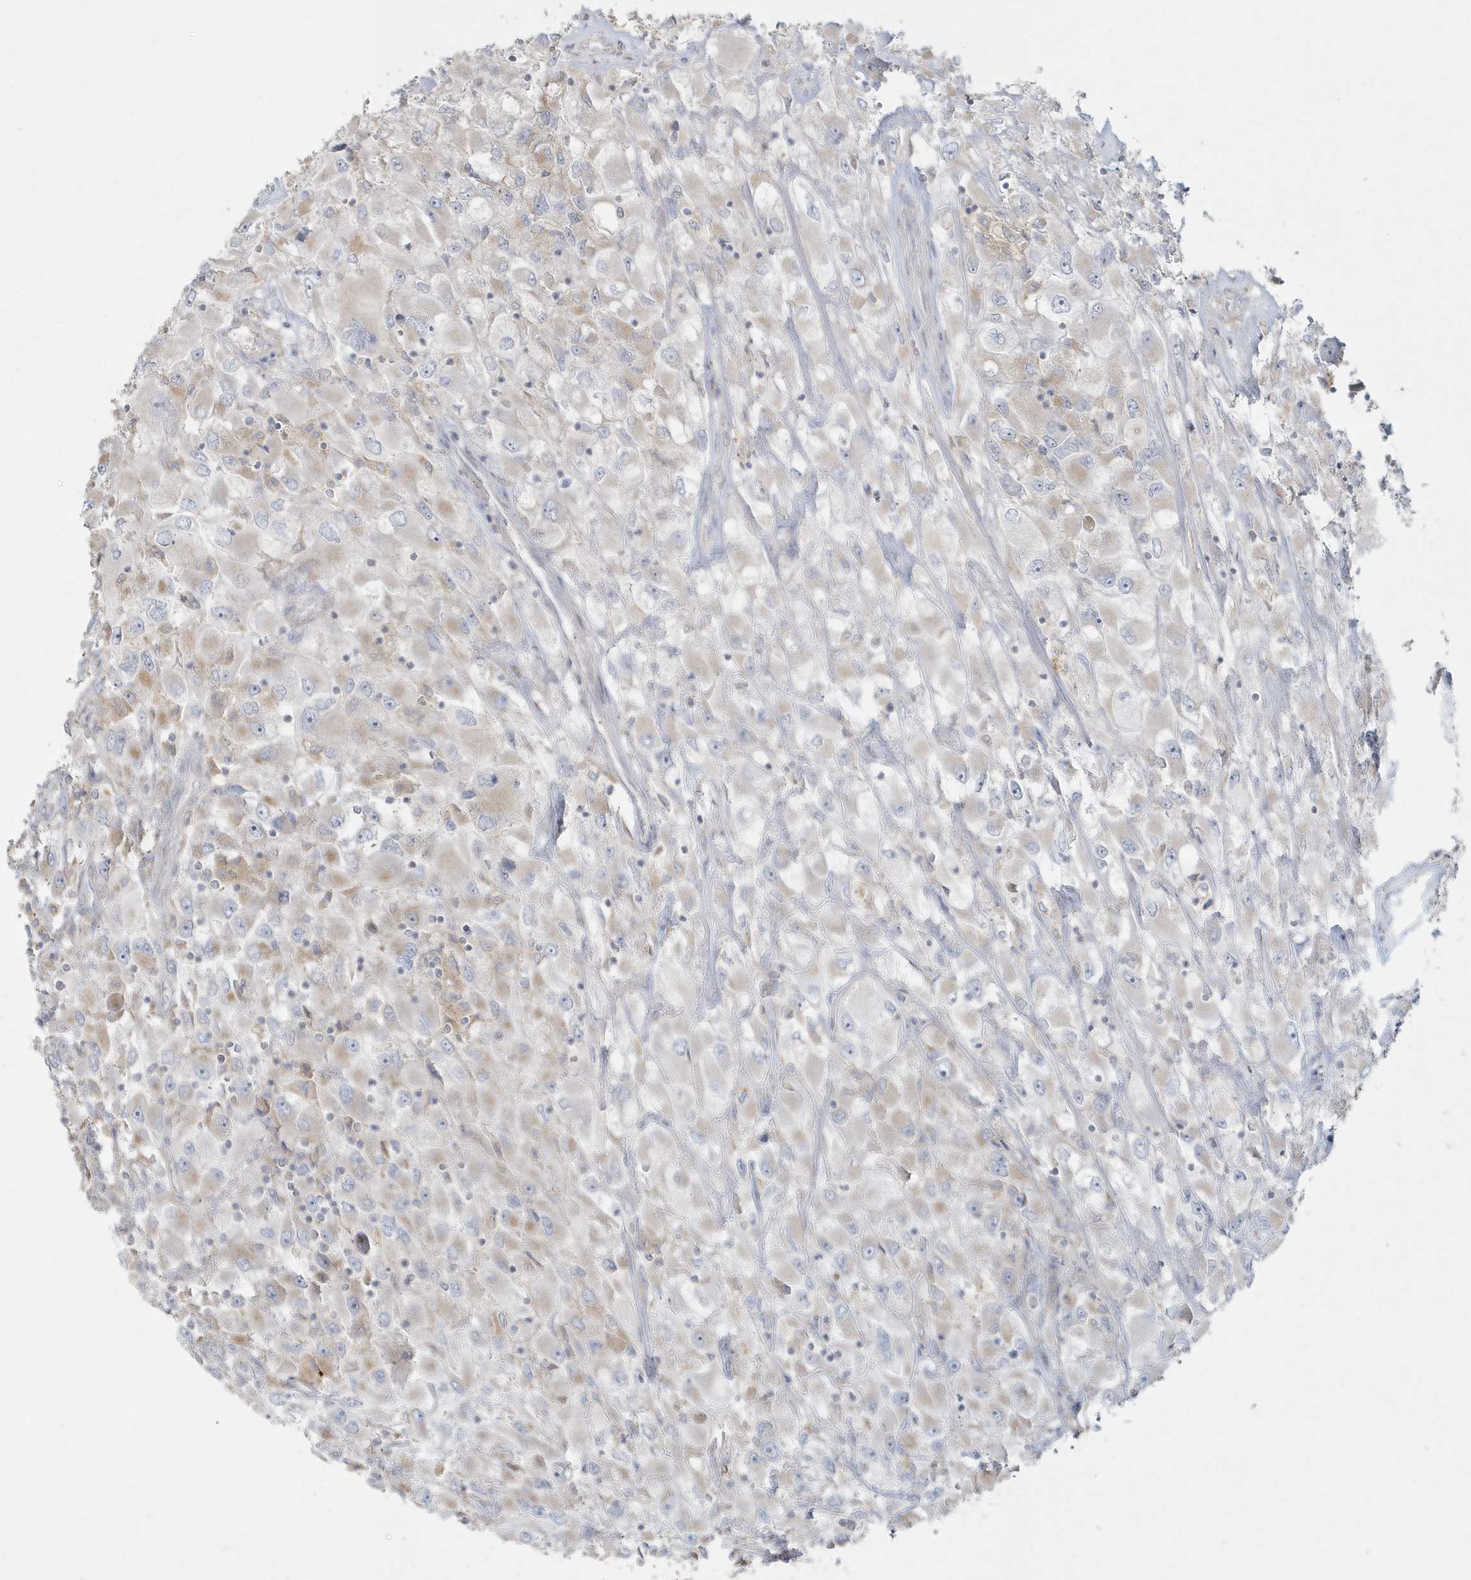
{"staining": {"intensity": "weak", "quantity": "<25%", "location": "cytoplasmic/membranous"}, "tissue": "renal cancer", "cell_type": "Tumor cells", "image_type": "cancer", "snomed": [{"axis": "morphology", "description": "Adenocarcinoma, NOS"}, {"axis": "topography", "description": "Kidney"}], "caption": "Immunohistochemistry image of adenocarcinoma (renal) stained for a protein (brown), which displays no staining in tumor cells.", "gene": "BLTP3A", "patient": {"sex": "female", "age": 52}}